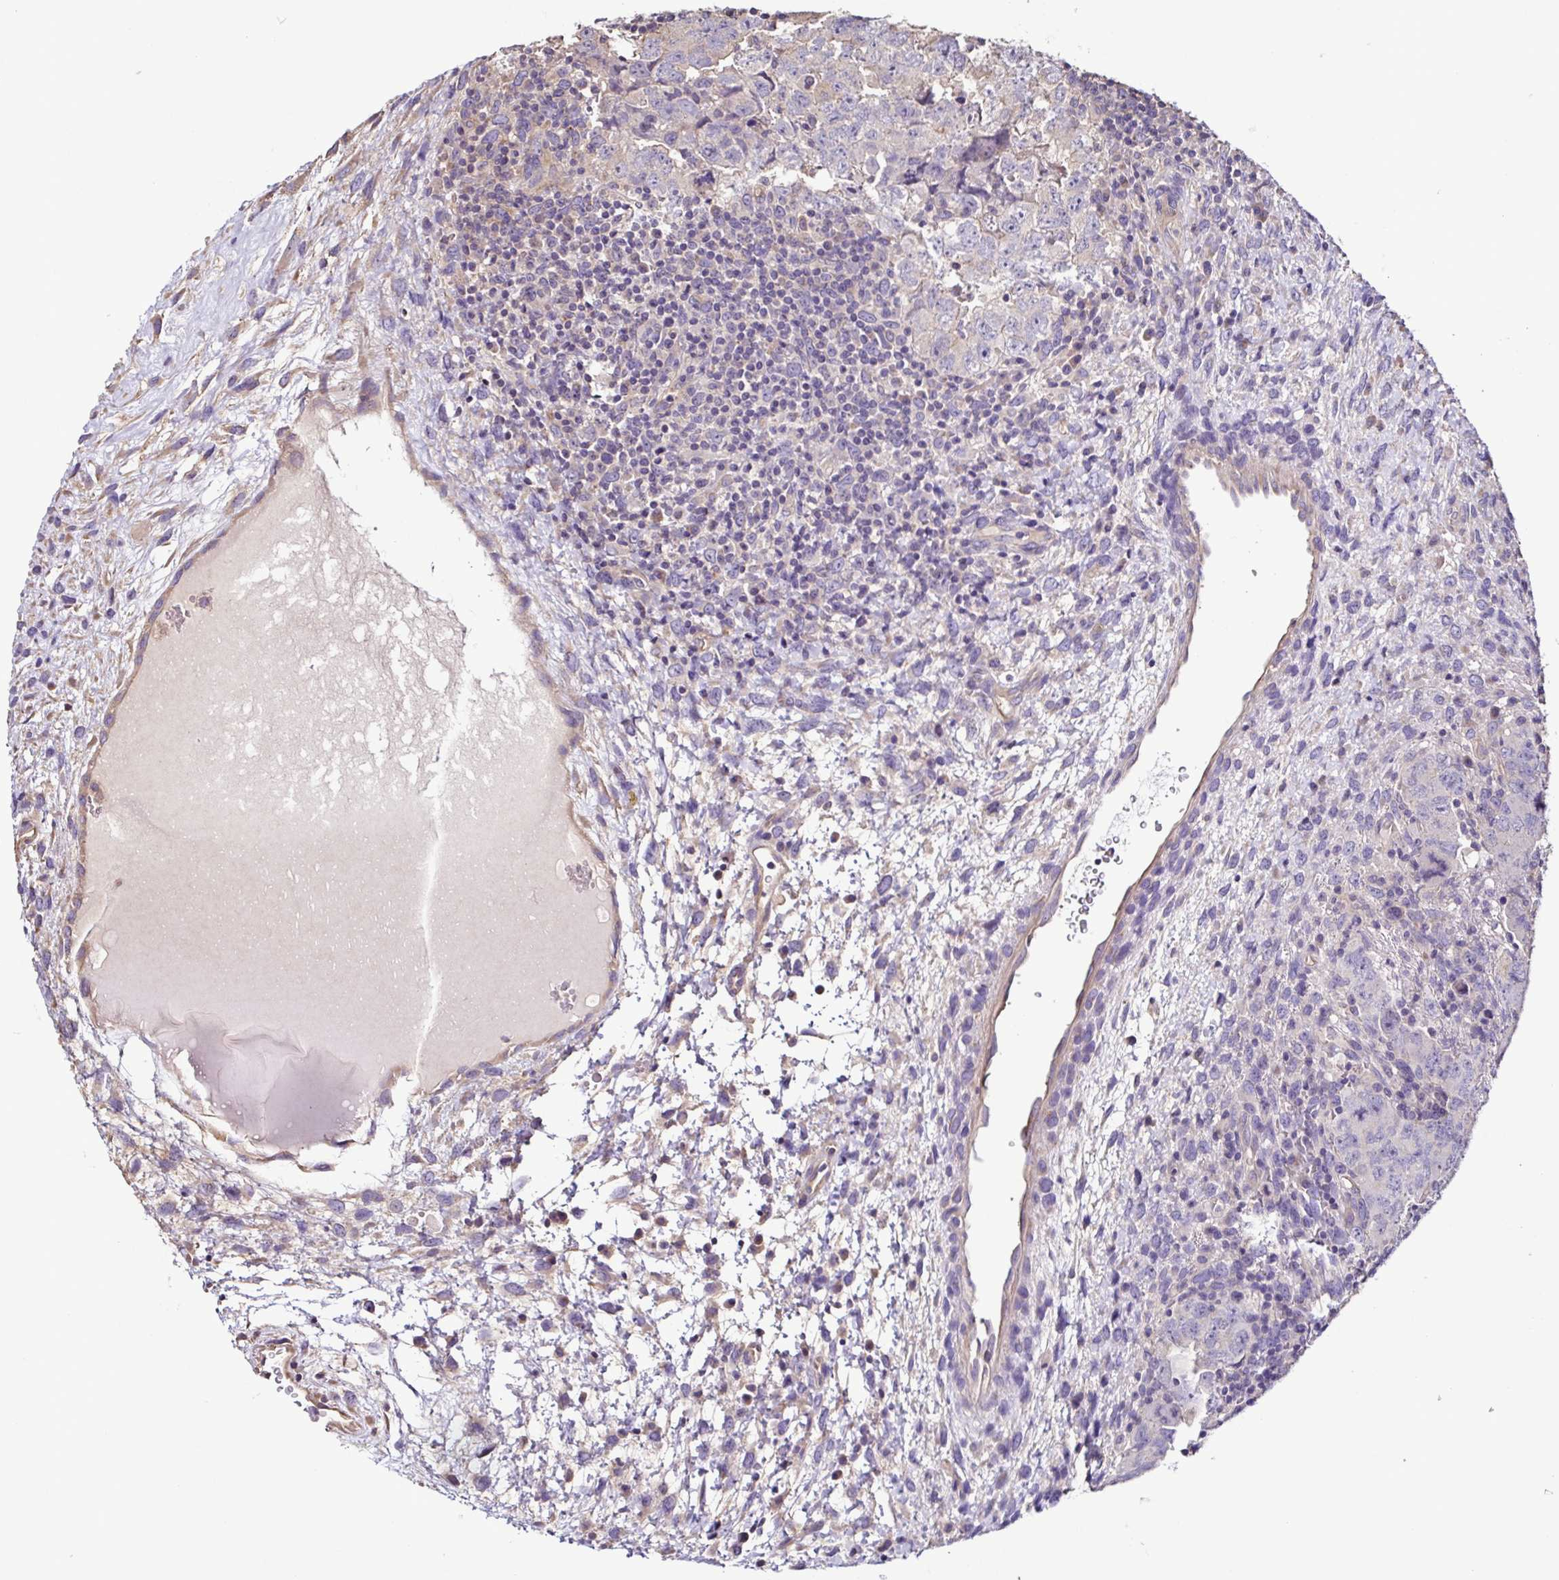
{"staining": {"intensity": "negative", "quantity": "none", "location": "none"}, "tissue": "testis cancer", "cell_type": "Tumor cells", "image_type": "cancer", "snomed": [{"axis": "morphology", "description": "Carcinoma, Embryonal, NOS"}, {"axis": "topography", "description": "Testis"}], "caption": "Immunohistochemistry (IHC) image of human testis embryonal carcinoma stained for a protein (brown), which exhibits no staining in tumor cells.", "gene": "LMOD2", "patient": {"sex": "male", "age": 24}}